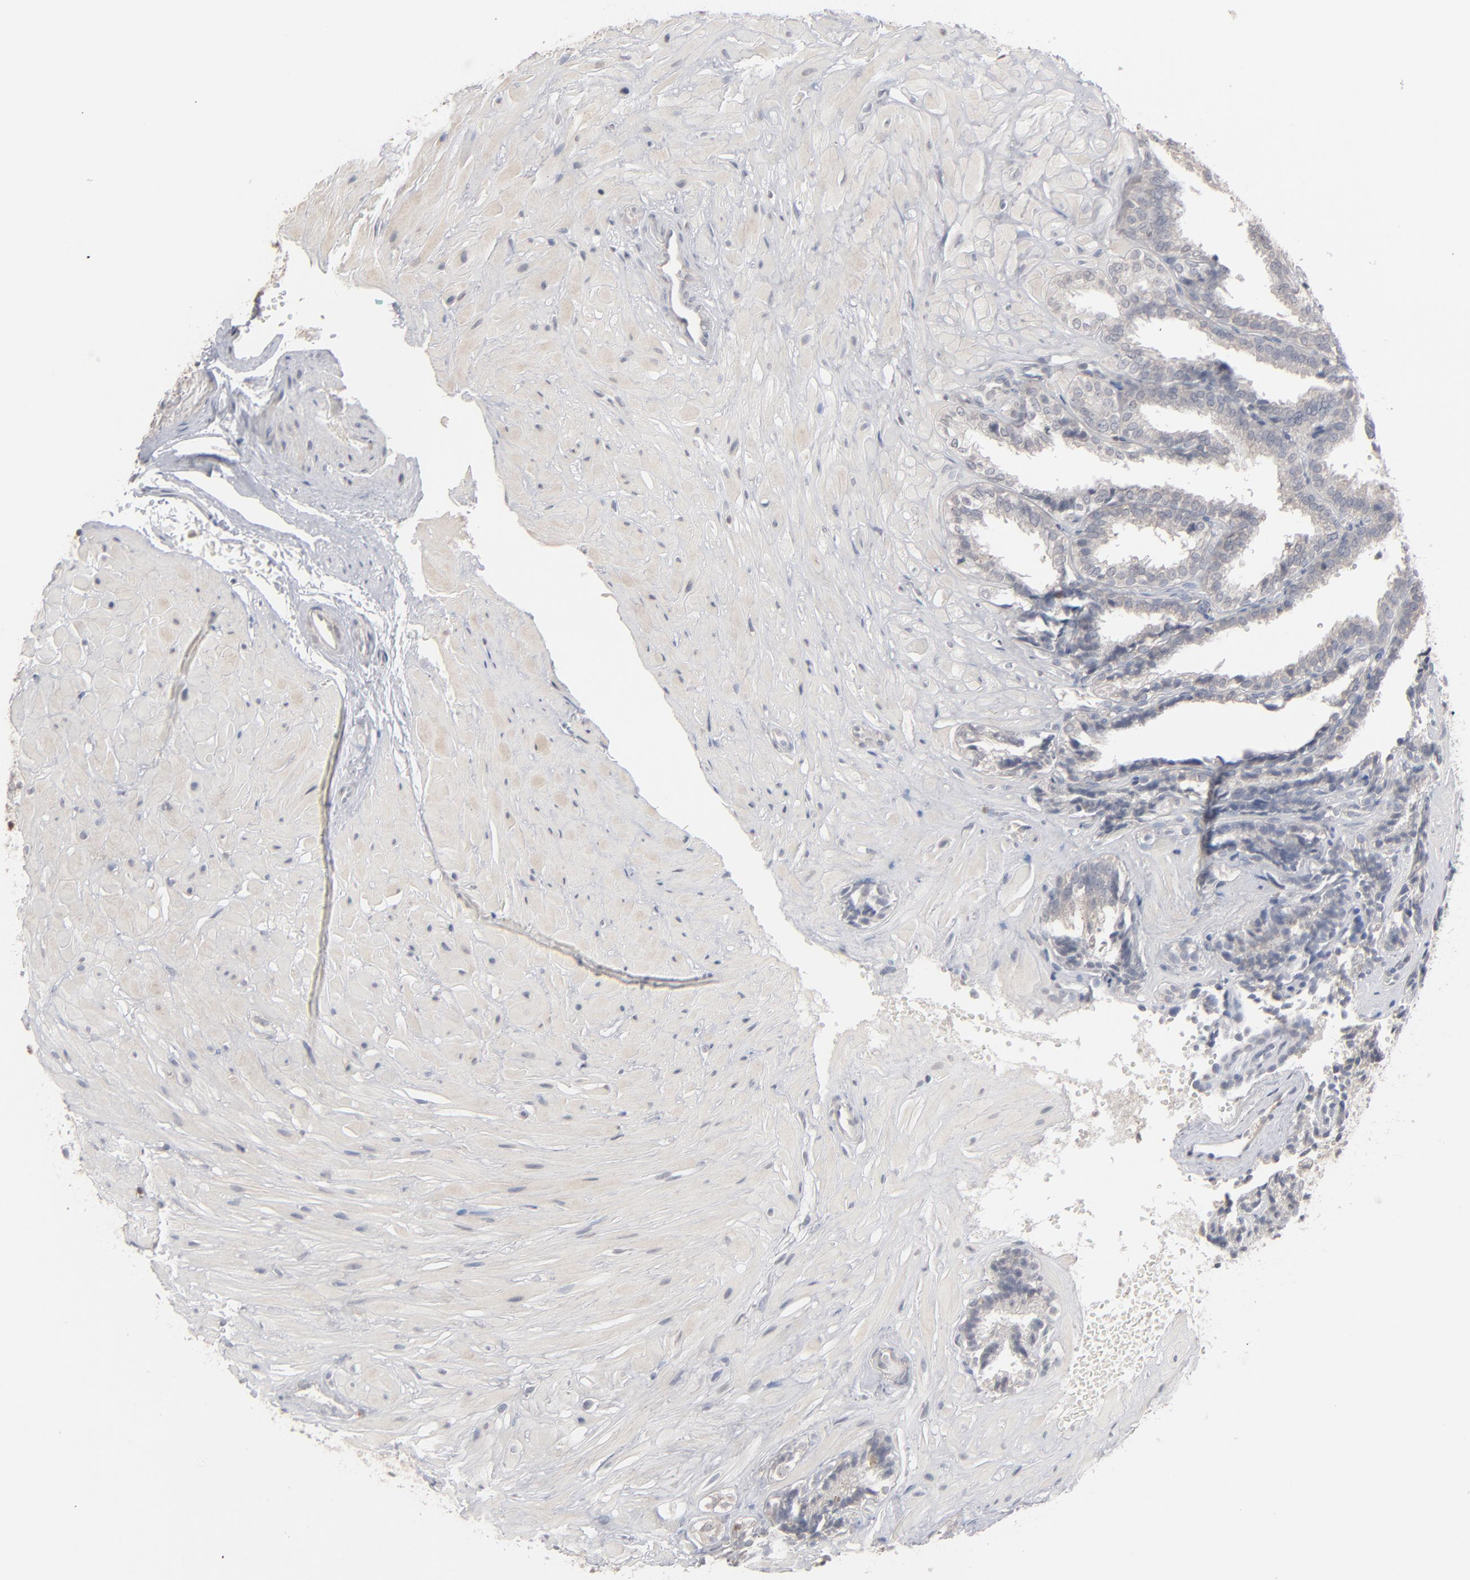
{"staining": {"intensity": "weak", "quantity": "<25%", "location": "cytoplasmic/membranous"}, "tissue": "seminal vesicle", "cell_type": "Glandular cells", "image_type": "normal", "snomed": [{"axis": "morphology", "description": "Normal tissue, NOS"}, {"axis": "topography", "description": "Seminal veicle"}], "caption": "DAB immunohistochemical staining of benign human seminal vesicle shows no significant expression in glandular cells. (Immunohistochemistry (ihc), brightfield microscopy, high magnification).", "gene": "STAT4", "patient": {"sex": "male", "age": 26}}